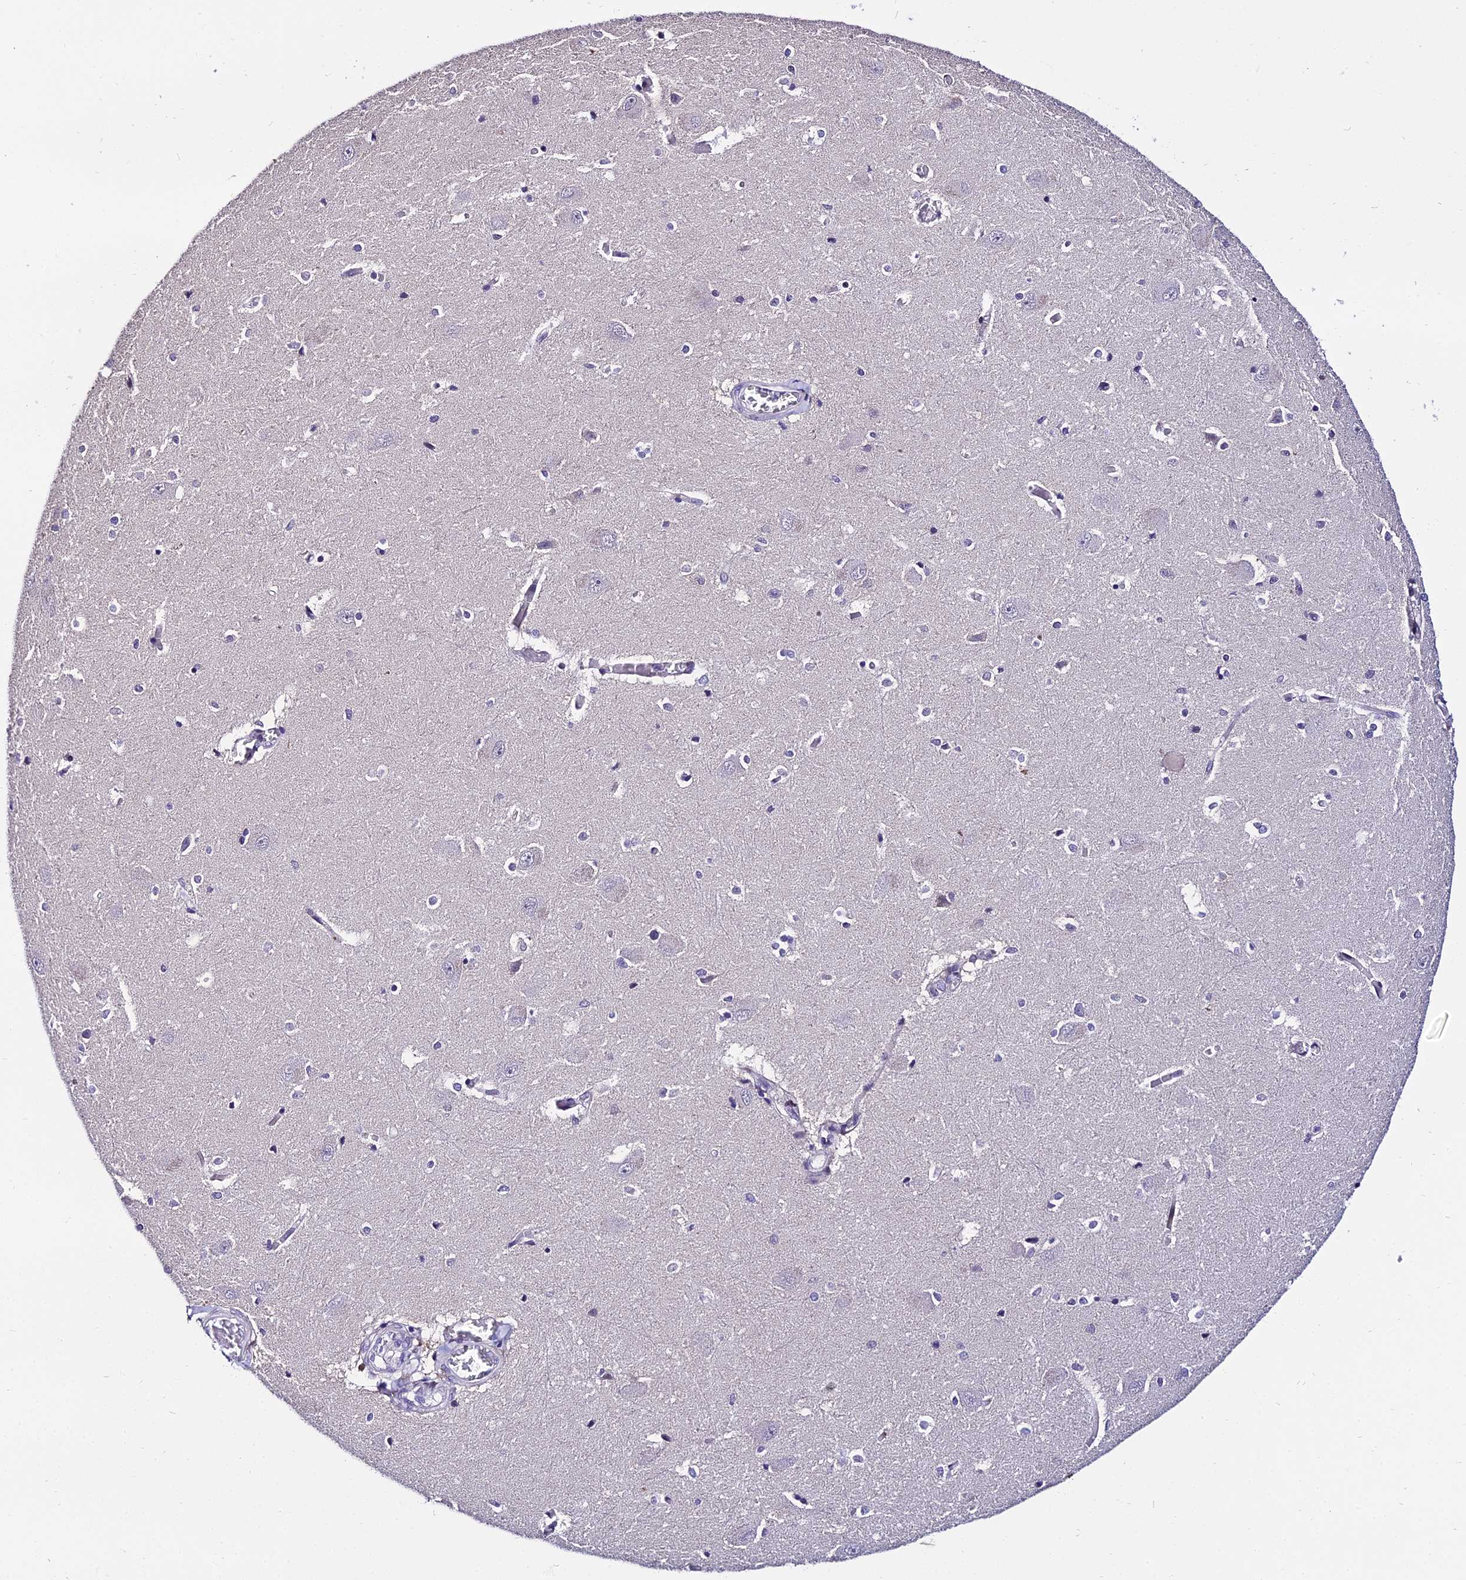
{"staining": {"intensity": "negative", "quantity": "none", "location": "none"}, "tissue": "caudate", "cell_type": "Glial cells", "image_type": "normal", "snomed": [{"axis": "morphology", "description": "Normal tissue, NOS"}, {"axis": "topography", "description": "Lateral ventricle wall"}], "caption": "DAB immunohistochemical staining of unremarkable caudate reveals no significant expression in glial cells.", "gene": "TRIML2", "patient": {"sex": "male", "age": 37}}